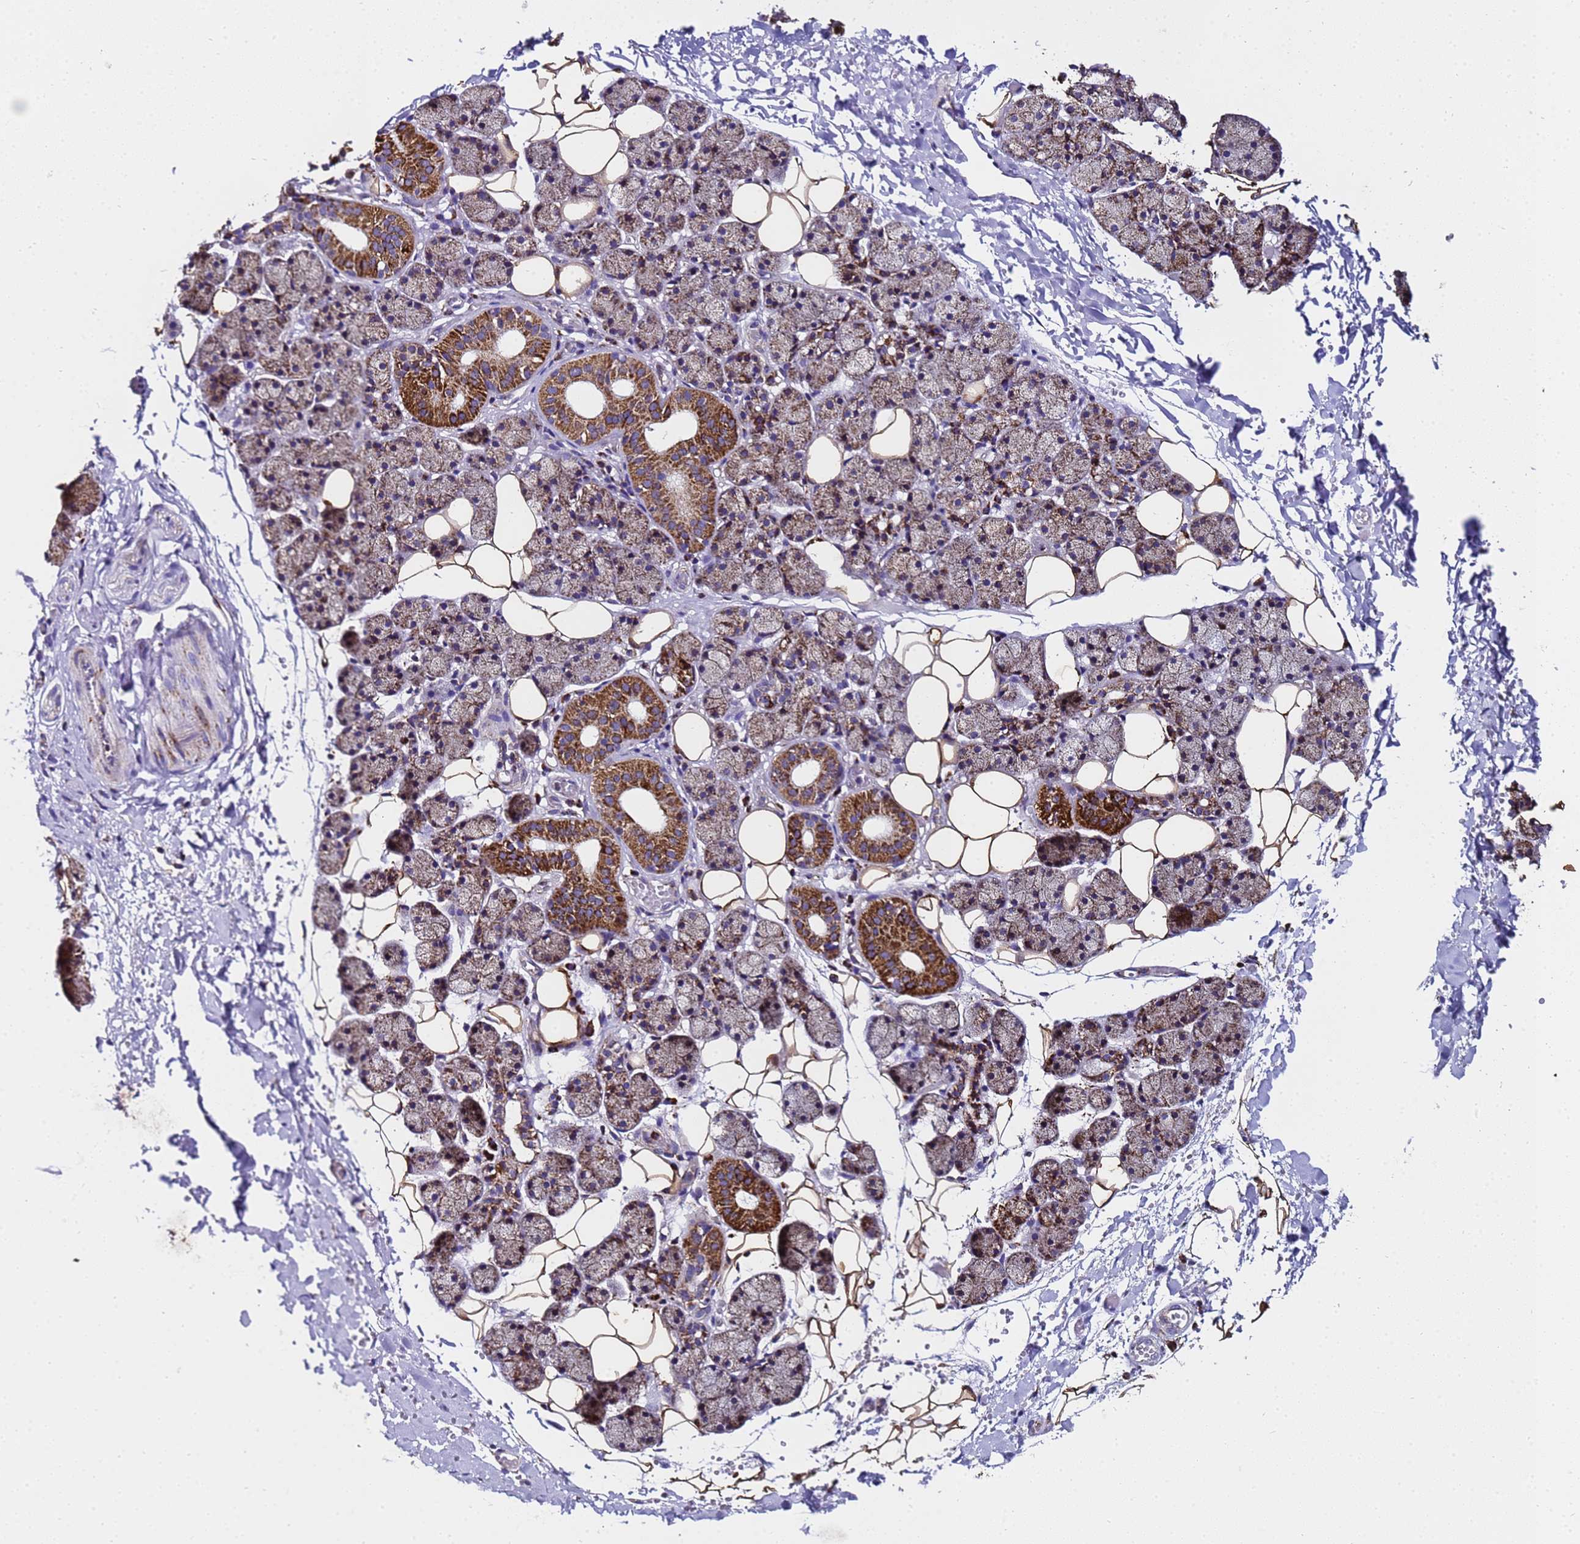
{"staining": {"intensity": "strong", "quantity": ">75%", "location": "cytoplasmic/membranous"}, "tissue": "salivary gland", "cell_type": "Glandular cells", "image_type": "normal", "snomed": [{"axis": "morphology", "description": "Normal tissue, NOS"}, {"axis": "topography", "description": "Salivary gland"}], "caption": "A high amount of strong cytoplasmic/membranous expression is identified in approximately >75% of glandular cells in unremarkable salivary gland. (DAB IHC with brightfield microscopy, high magnification).", "gene": "MRPS12", "patient": {"sex": "female", "age": 33}}